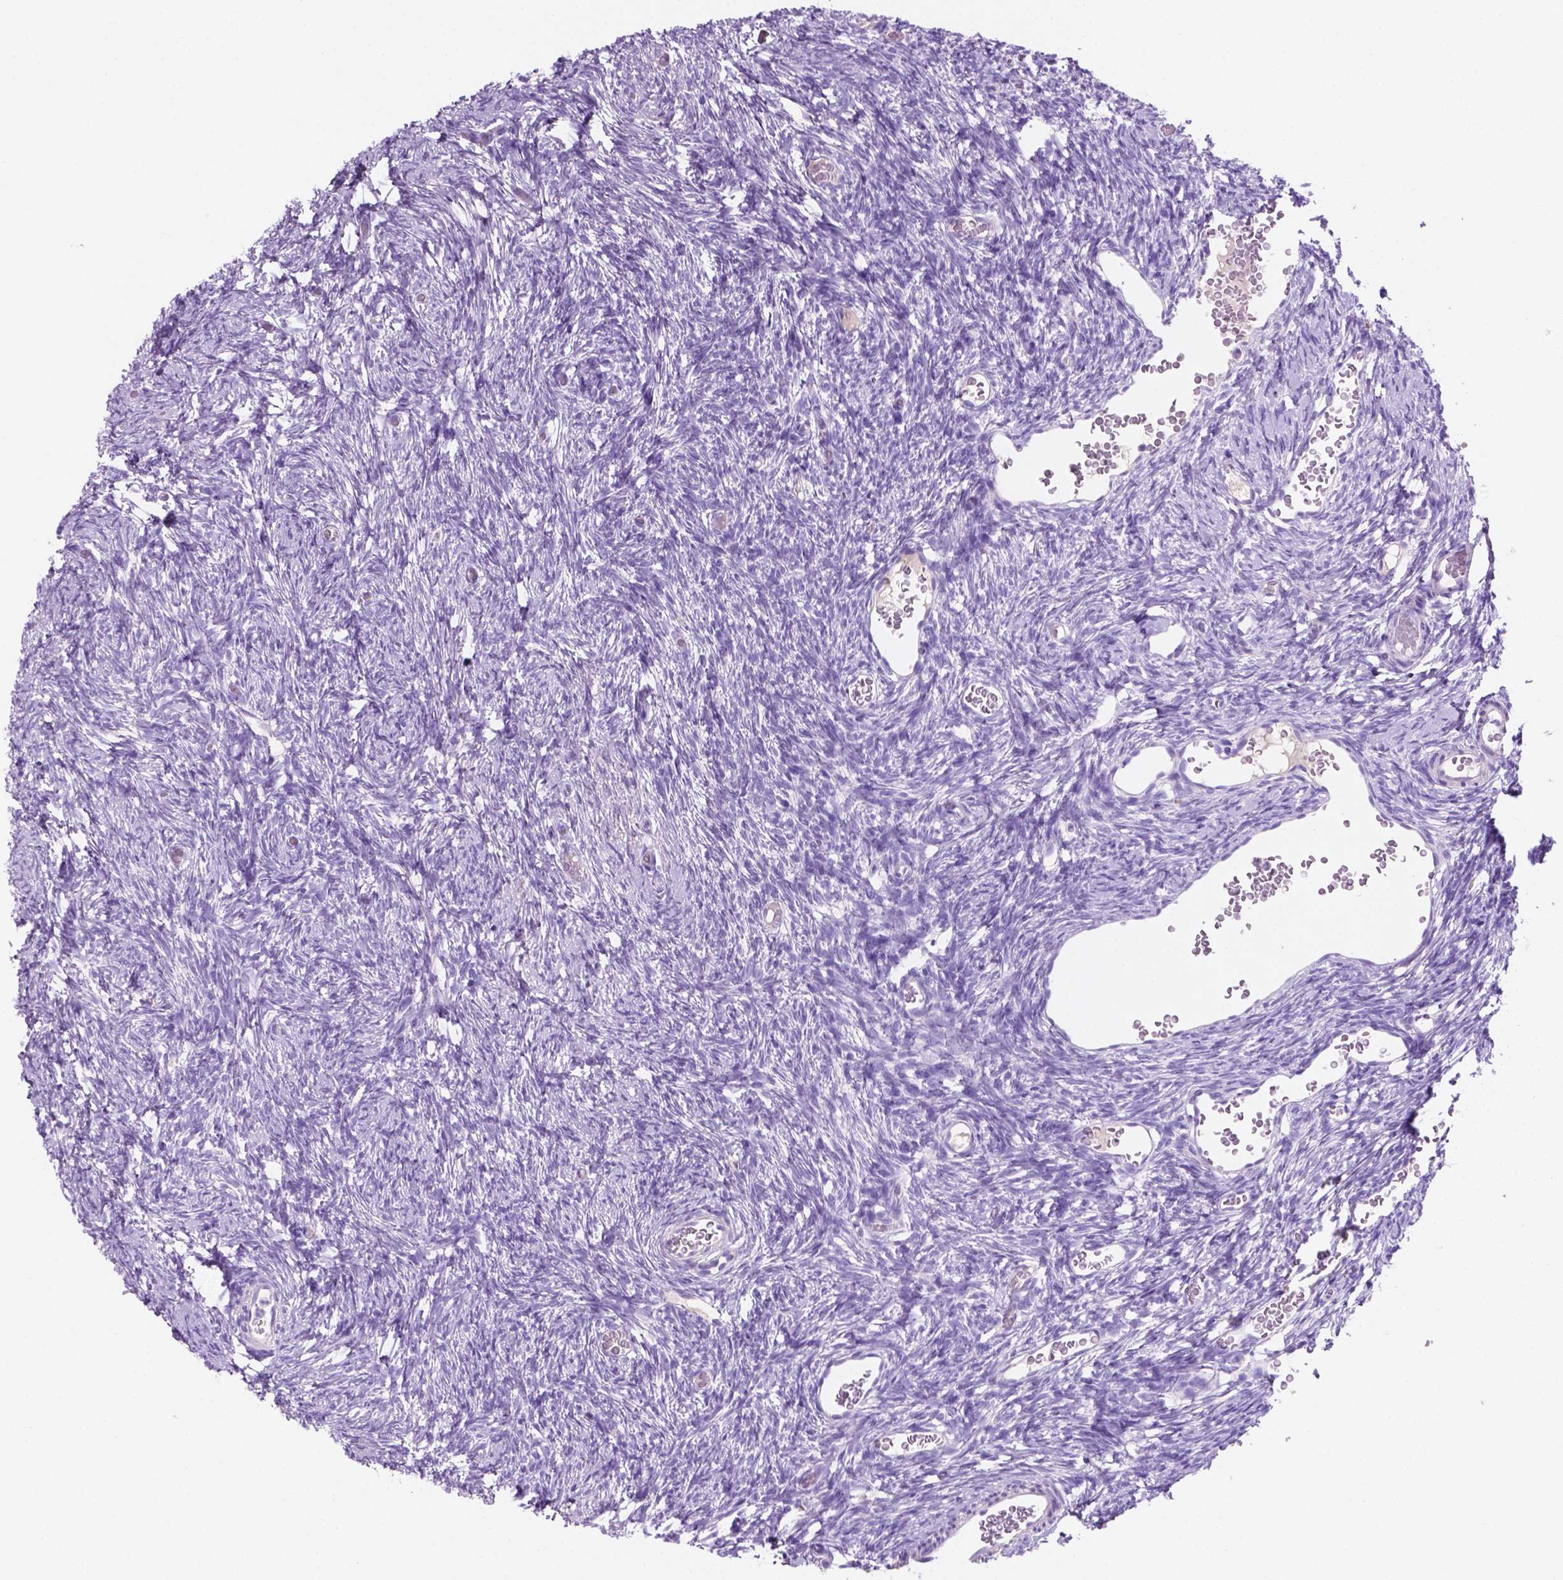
{"staining": {"intensity": "negative", "quantity": "none", "location": "none"}, "tissue": "ovary", "cell_type": "Follicle cells", "image_type": "normal", "snomed": [{"axis": "morphology", "description": "Normal tissue, NOS"}, {"axis": "topography", "description": "Ovary"}], "caption": "A high-resolution photomicrograph shows immunohistochemistry staining of benign ovary, which shows no significant staining in follicle cells. The staining is performed using DAB (3,3'-diaminobenzidine) brown chromogen with nuclei counter-stained in using hematoxylin.", "gene": "POU4F1", "patient": {"sex": "female", "age": 39}}